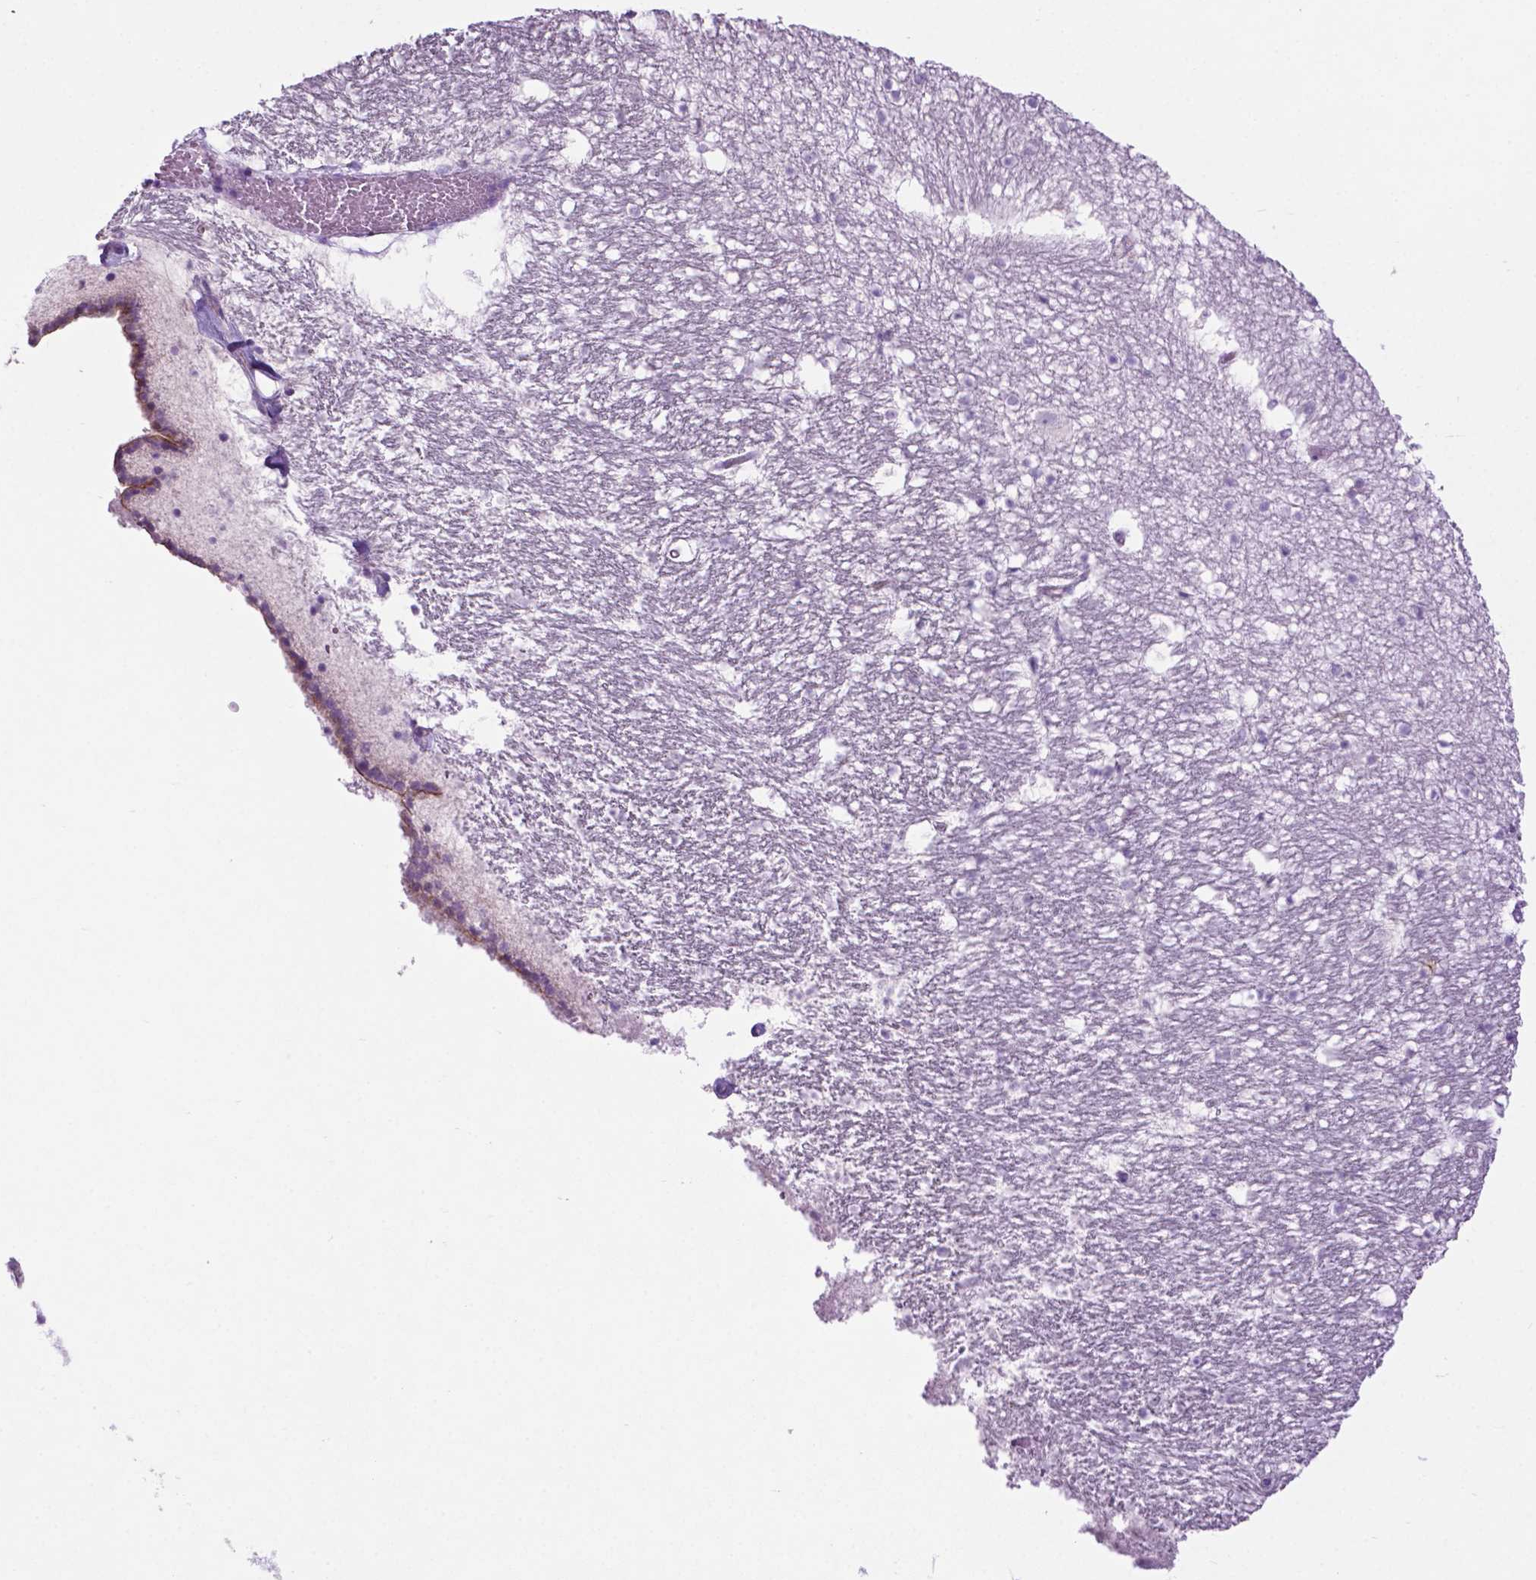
{"staining": {"intensity": "negative", "quantity": "none", "location": "none"}, "tissue": "hippocampus", "cell_type": "Glial cells", "image_type": "normal", "snomed": [{"axis": "morphology", "description": "Normal tissue, NOS"}, {"axis": "topography", "description": "Hippocampus"}], "caption": "This is a photomicrograph of immunohistochemistry (IHC) staining of benign hippocampus, which shows no positivity in glial cells. (DAB immunohistochemistry with hematoxylin counter stain).", "gene": "PHGR1", "patient": {"sex": "male", "age": 26}}